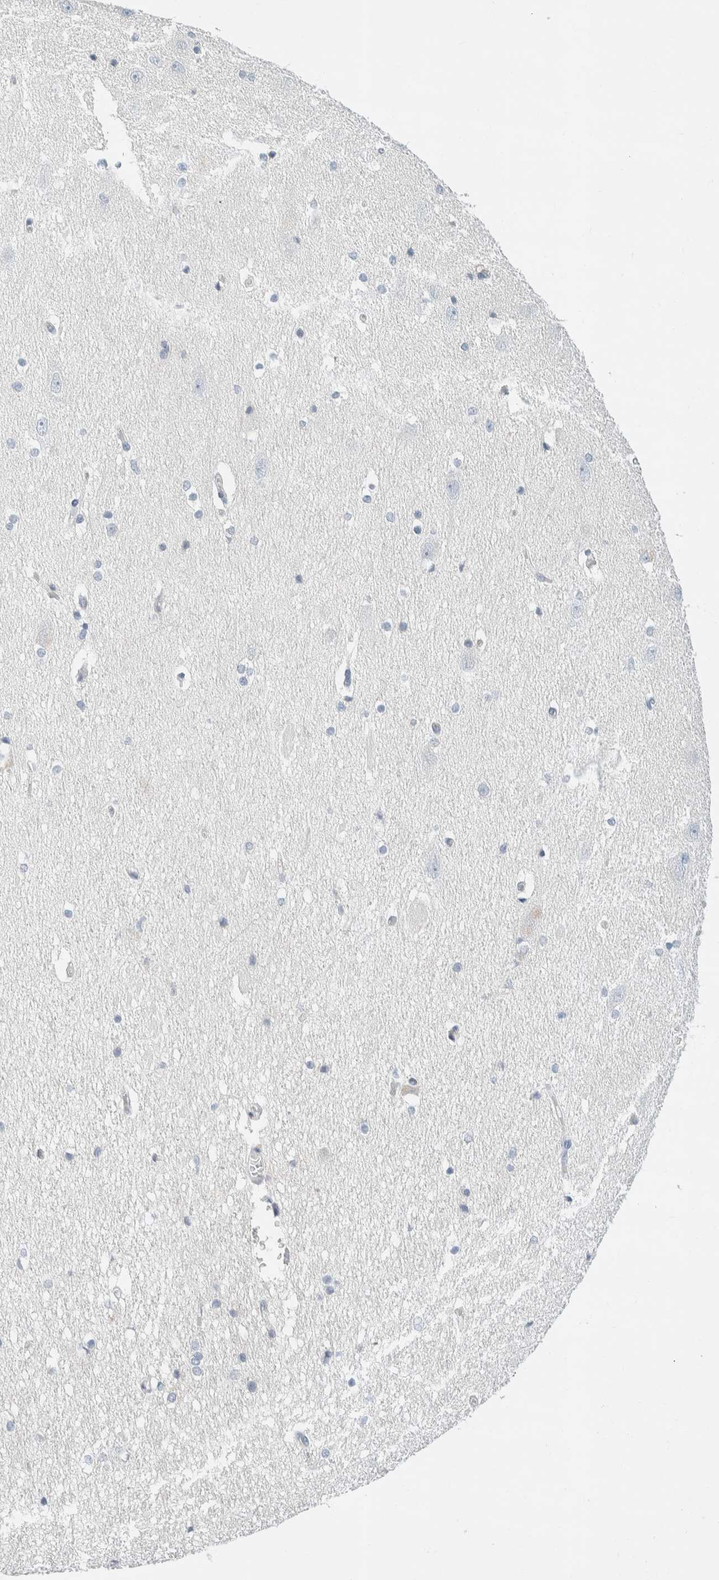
{"staining": {"intensity": "negative", "quantity": "none", "location": "none"}, "tissue": "hippocampus", "cell_type": "Glial cells", "image_type": "normal", "snomed": [{"axis": "morphology", "description": "Normal tissue, NOS"}, {"axis": "topography", "description": "Hippocampus"}], "caption": "Protein analysis of unremarkable hippocampus exhibits no significant staining in glial cells. (Immunohistochemistry, brightfield microscopy, high magnification).", "gene": "ALOX12B", "patient": {"sex": "female", "age": 19}}